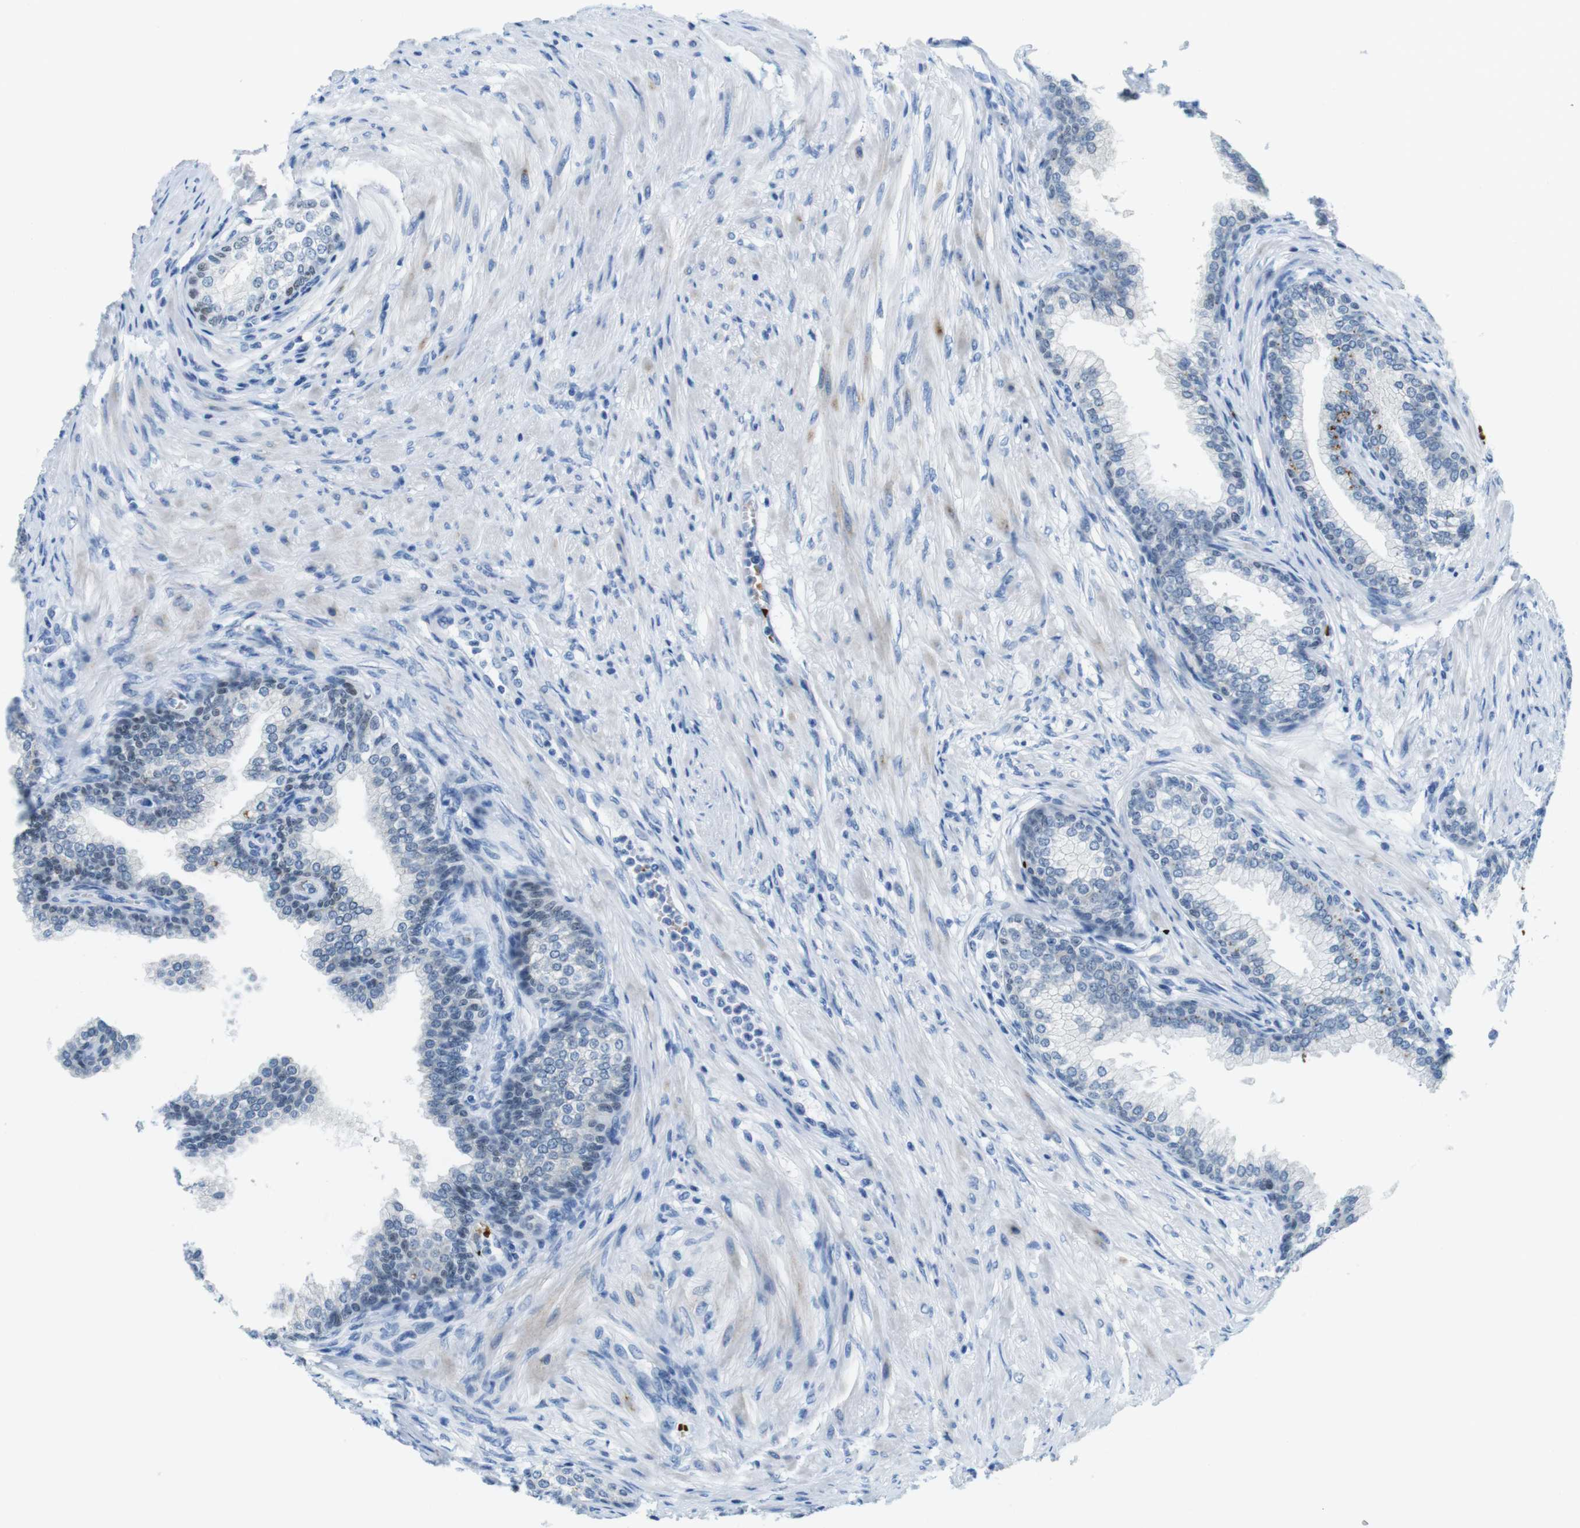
{"staining": {"intensity": "weak", "quantity": "<25%", "location": "nuclear"}, "tissue": "prostate", "cell_type": "Glandular cells", "image_type": "normal", "snomed": [{"axis": "morphology", "description": "Normal tissue, NOS"}, {"axis": "morphology", "description": "Urothelial carcinoma, Low grade"}, {"axis": "topography", "description": "Urinary bladder"}, {"axis": "topography", "description": "Prostate"}], "caption": "The image shows no significant expression in glandular cells of prostate. (DAB IHC, high magnification).", "gene": "TFAP2C", "patient": {"sex": "male", "age": 60}}